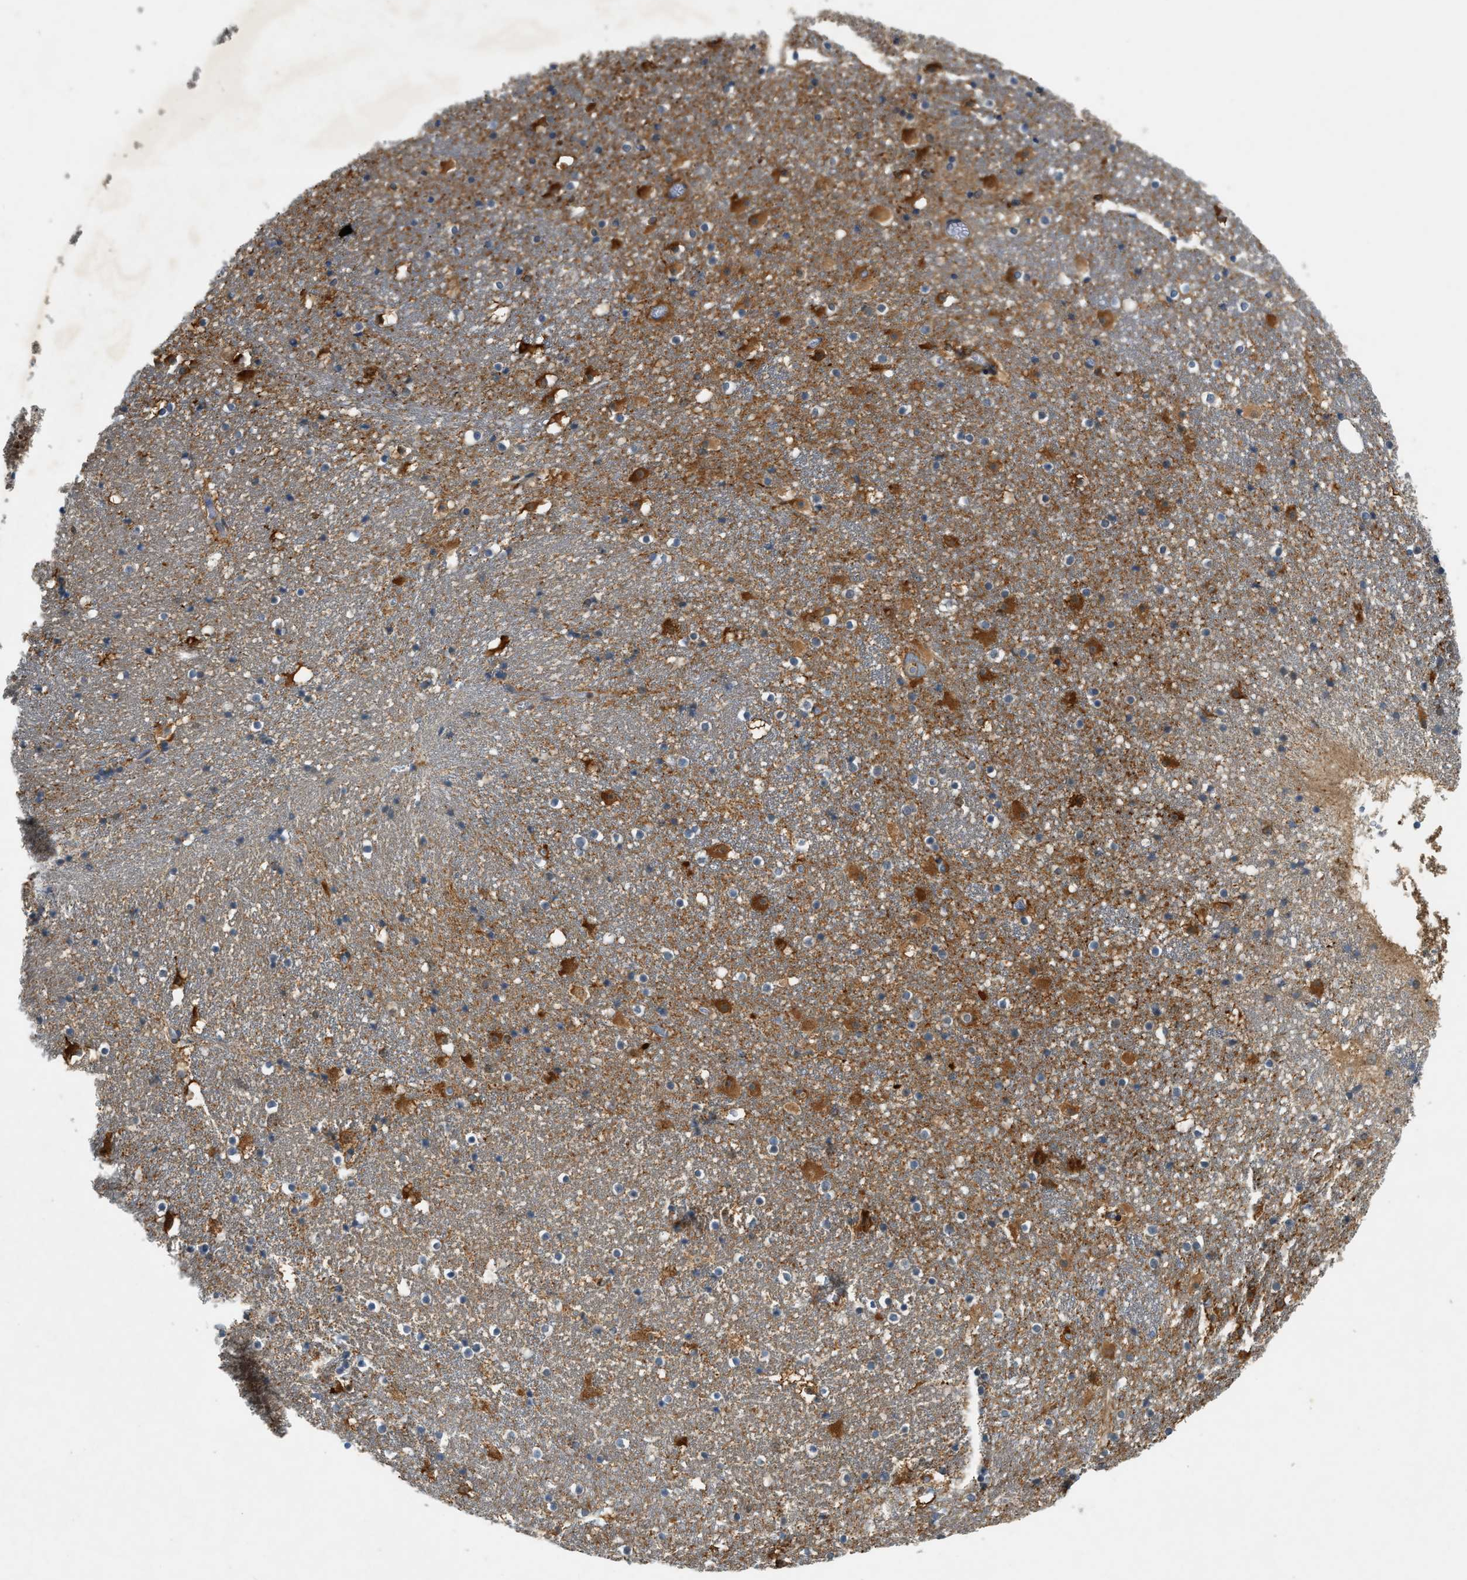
{"staining": {"intensity": "strong", "quantity": "25%-75%", "location": "cytoplasmic/membranous"}, "tissue": "caudate", "cell_type": "Glial cells", "image_type": "normal", "snomed": [{"axis": "morphology", "description": "Normal tissue, NOS"}, {"axis": "topography", "description": "Lateral ventricle wall"}], "caption": "DAB immunohistochemical staining of unremarkable caudate shows strong cytoplasmic/membranous protein positivity in approximately 25%-75% of glial cells.", "gene": "PDCL3", "patient": {"sex": "male", "age": 45}}